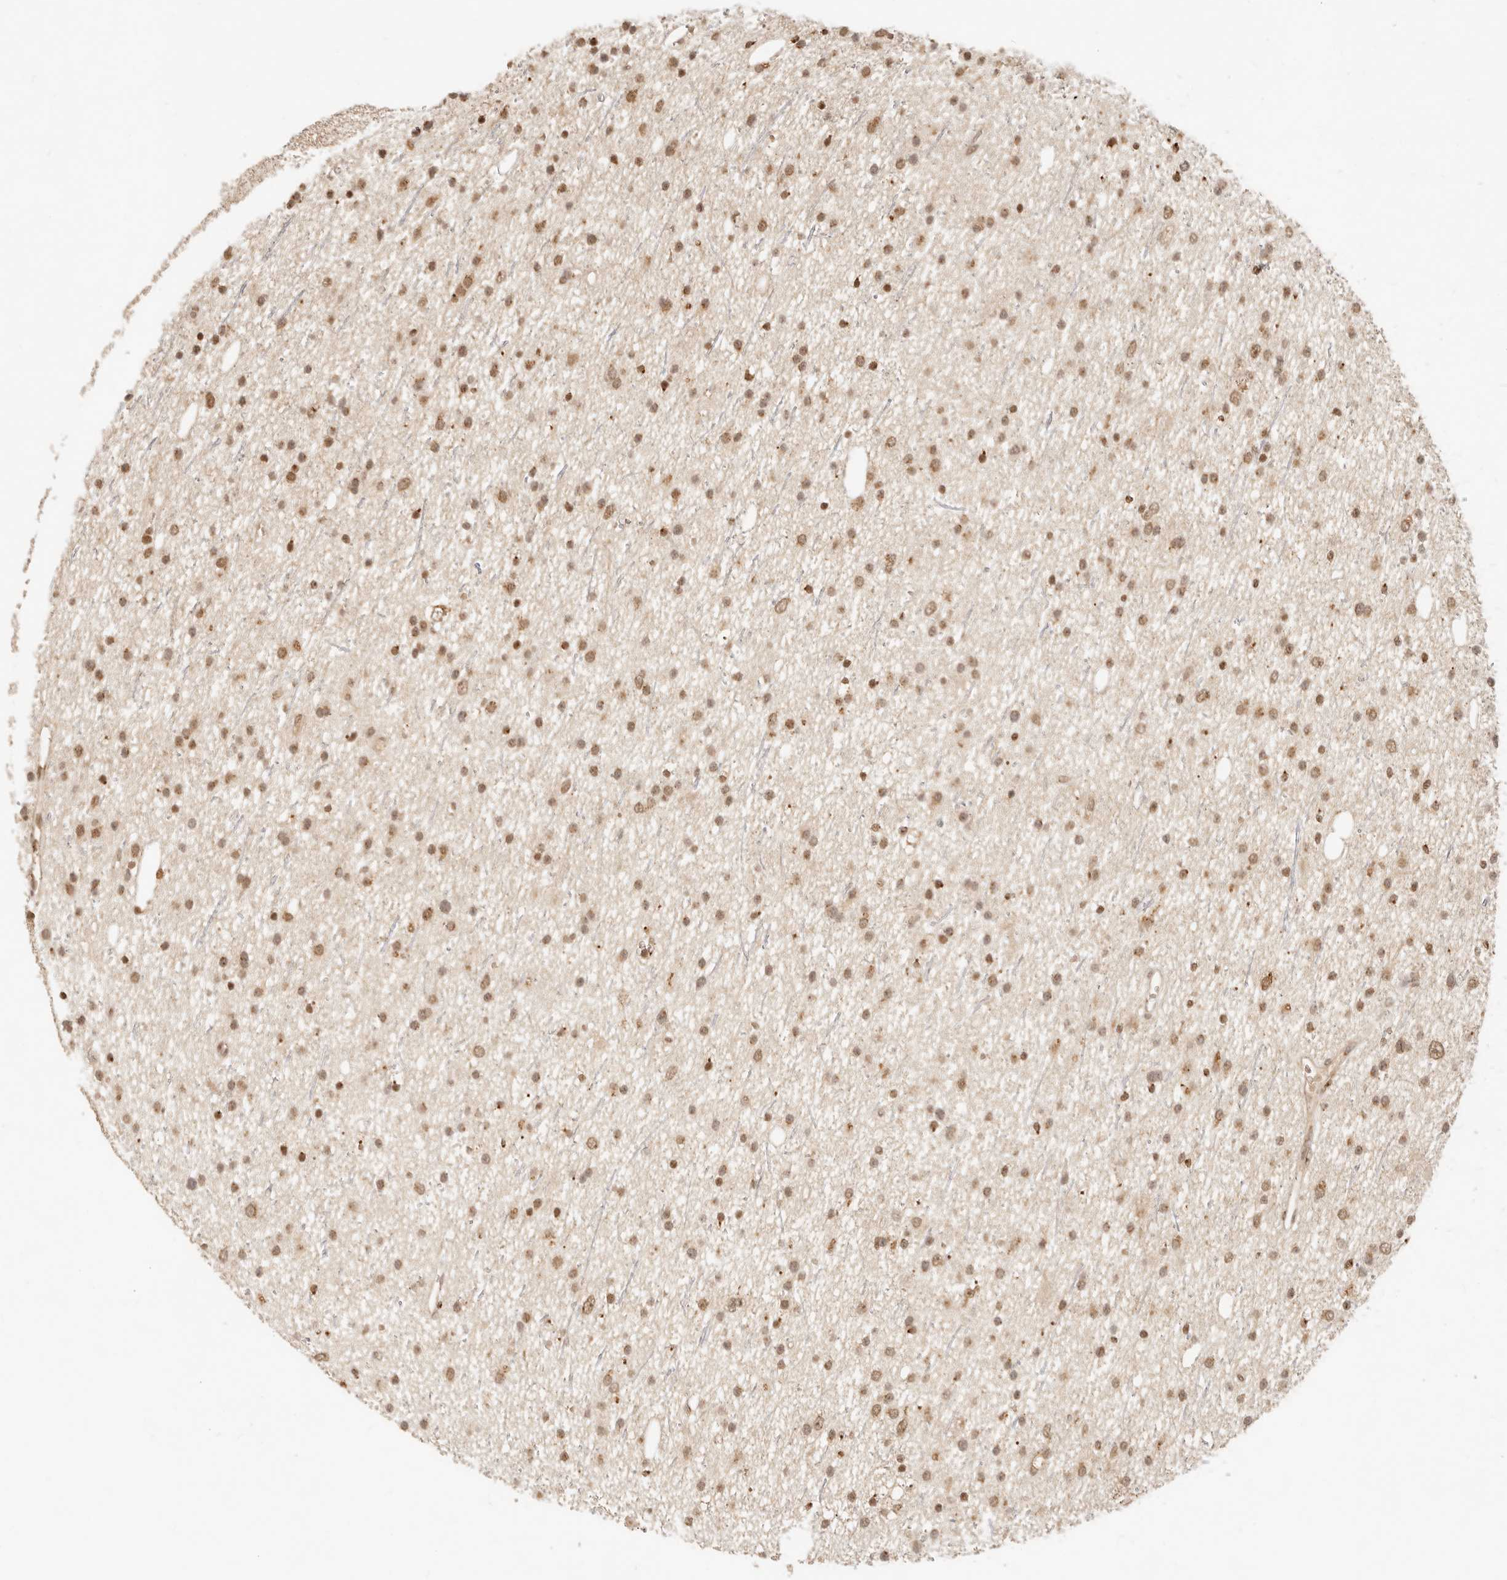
{"staining": {"intensity": "moderate", "quantity": ">75%", "location": "cytoplasmic/membranous,nuclear"}, "tissue": "glioma", "cell_type": "Tumor cells", "image_type": "cancer", "snomed": [{"axis": "morphology", "description": "Glioma, malignant, Low grade"}, {"axis": "topography", "description": "Cerebral cortex"}], "caption": "Protein expression by IHC displays moderate cytoplasmic/membranous and nuclear expression in about >75% of tumor cells in malignant low-grade glioma. The protein is shown in brown color, while the nuclei are stained blue.", "gene": "INTS11", "patient": {"sex": "female", "age": 39}}